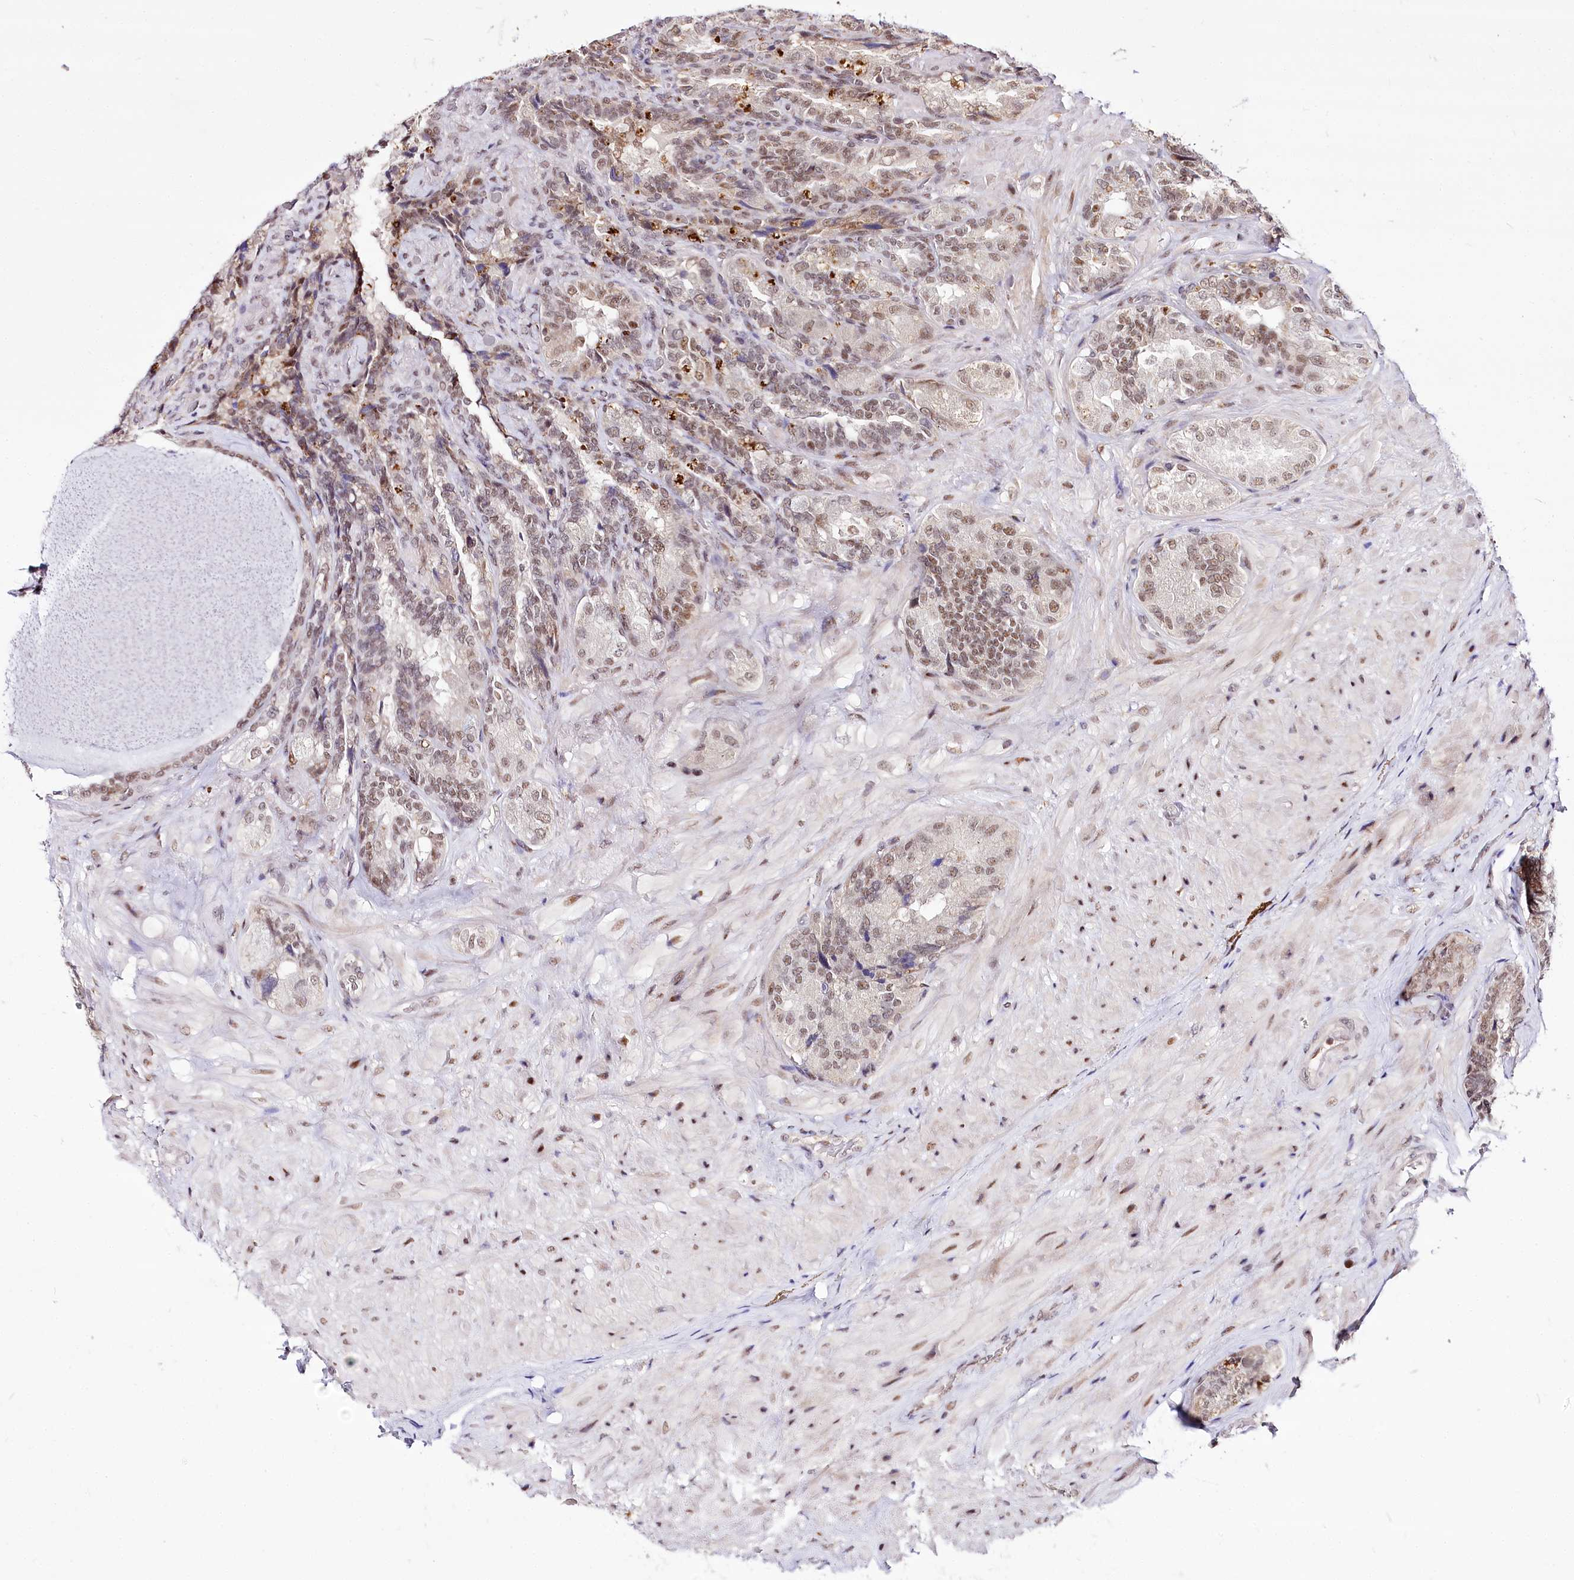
{"staining": {"intensity": "moderate", "quantity": ">75%", "location": "nuclear"}, "tissue": "seminal vesicle", "cell_type": "Glandular cells", "image_type": "normal", "snomed": [{"axis": "morphology", "description": "Normal tissue, NOS"}, {"axis": "topography", "description": "Prostate and seminal vesicle, NOS"}, {"axis": "topography", "description": "Prostate"}, {"axis": "topography", "description": "Seminal veicle"}], "caption": "Immunohistochemical staining of unremarkable human seminal vesicle reveals moderate nuclear protein expression in approximately >75% of glandular cells.", "gene": "POLA2", "patient": {"sex": "male", "age": 67}}